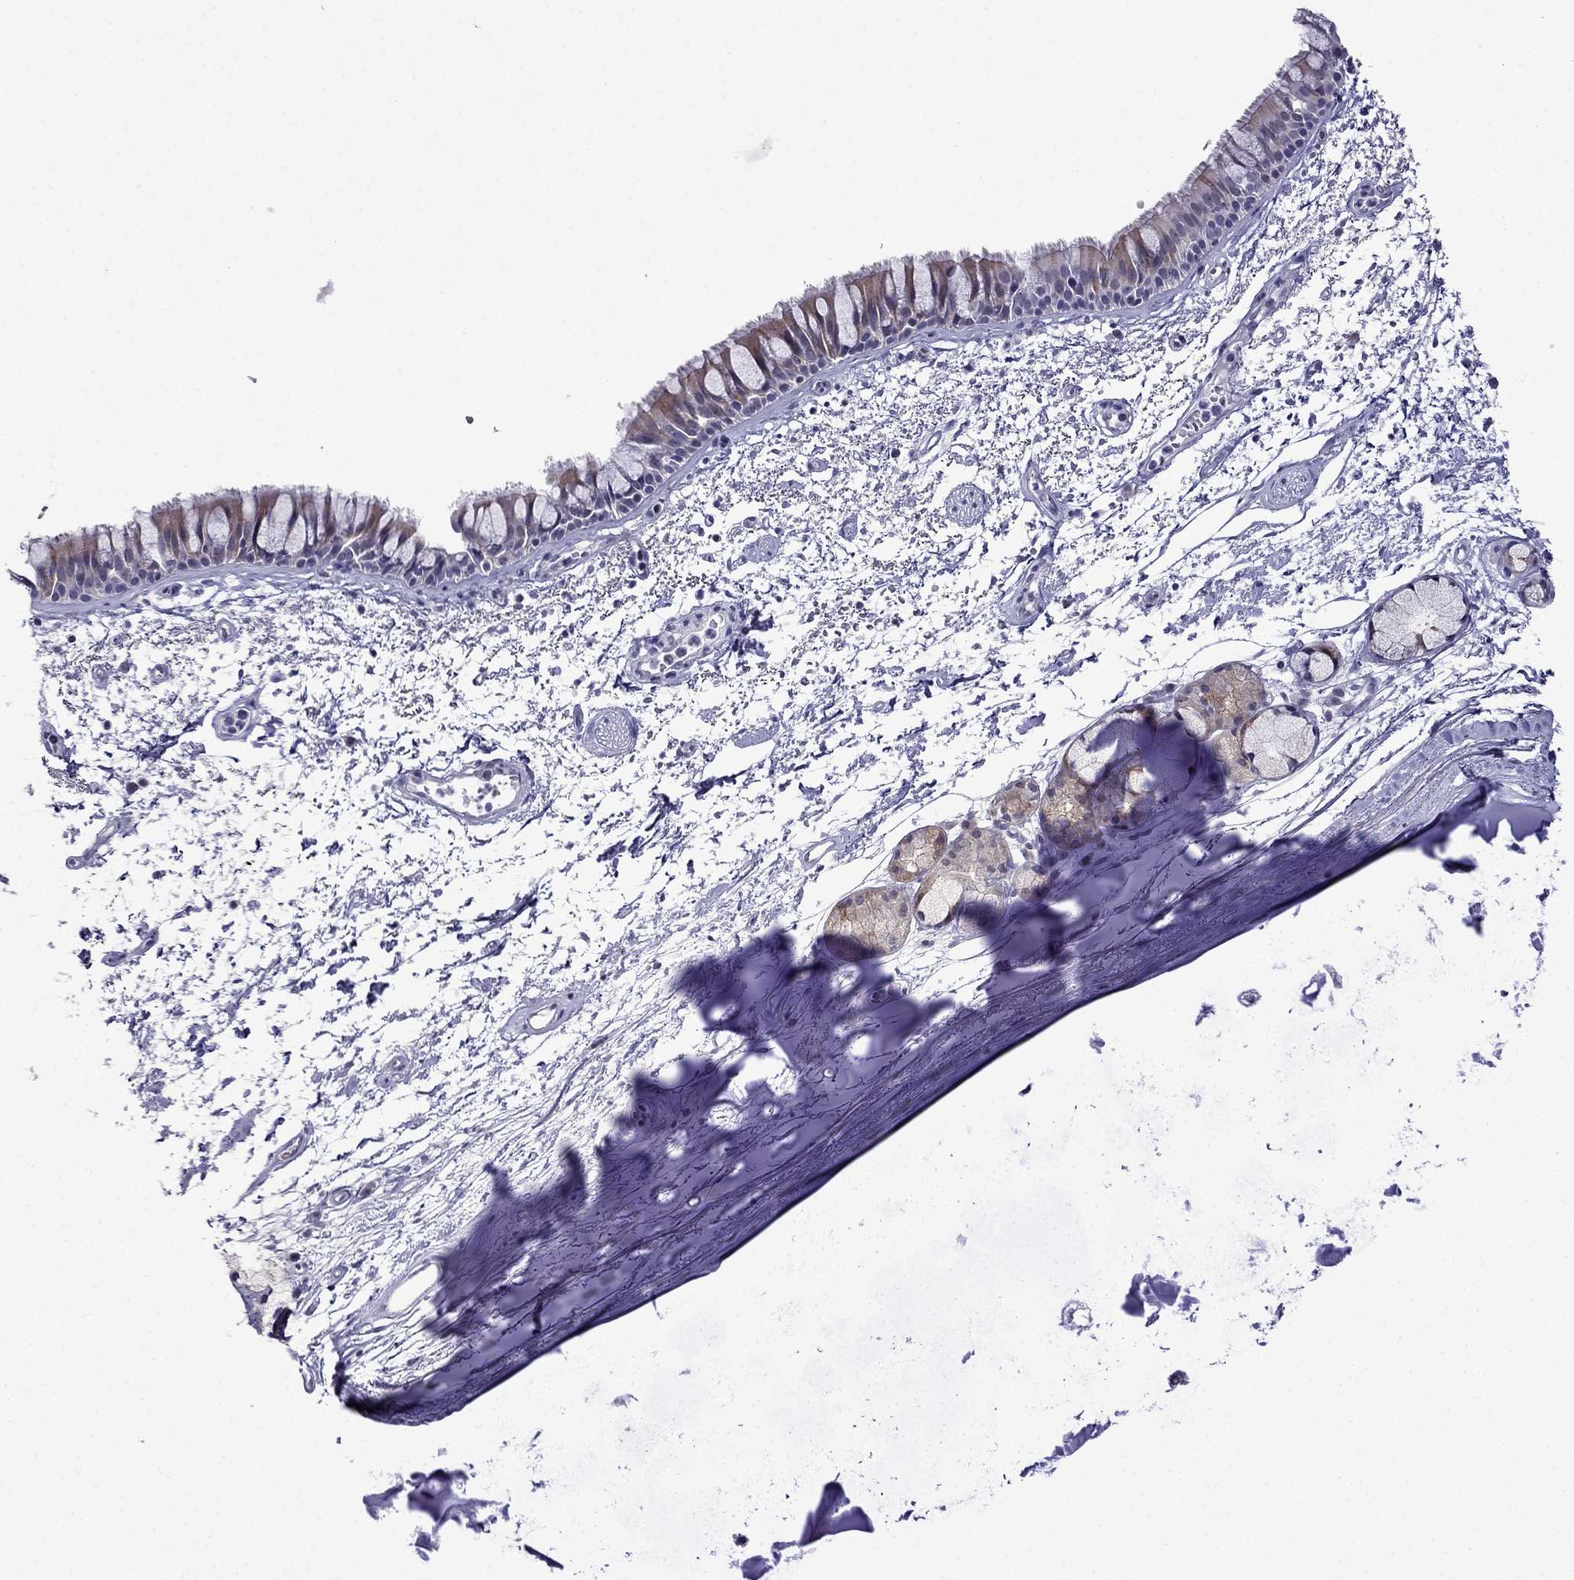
{"staining": {"intensity": "weak", "quantity": "<25%", "location": "cytoplasmic/membranous"}, "tissue": "bronchus", "cell_type": "Respiratory epithelial cells", "image_type": "normal", "snomed": [{"axis": "morphology", "description": "Normal tissue, NOS"}, {"axis": "topography", "description": "Cartilage tissue"}, {"axis": "topography", "description": "Bronchus"}], "caption": "Immunohistochemistry histopathology image of unremarkable bronchus: human bronchus stained with DAB reveals no significant protein expression in respiratory epithelial cells.", "gene": "POM121L12", "patient": {"sex": "male", "age": 66}}